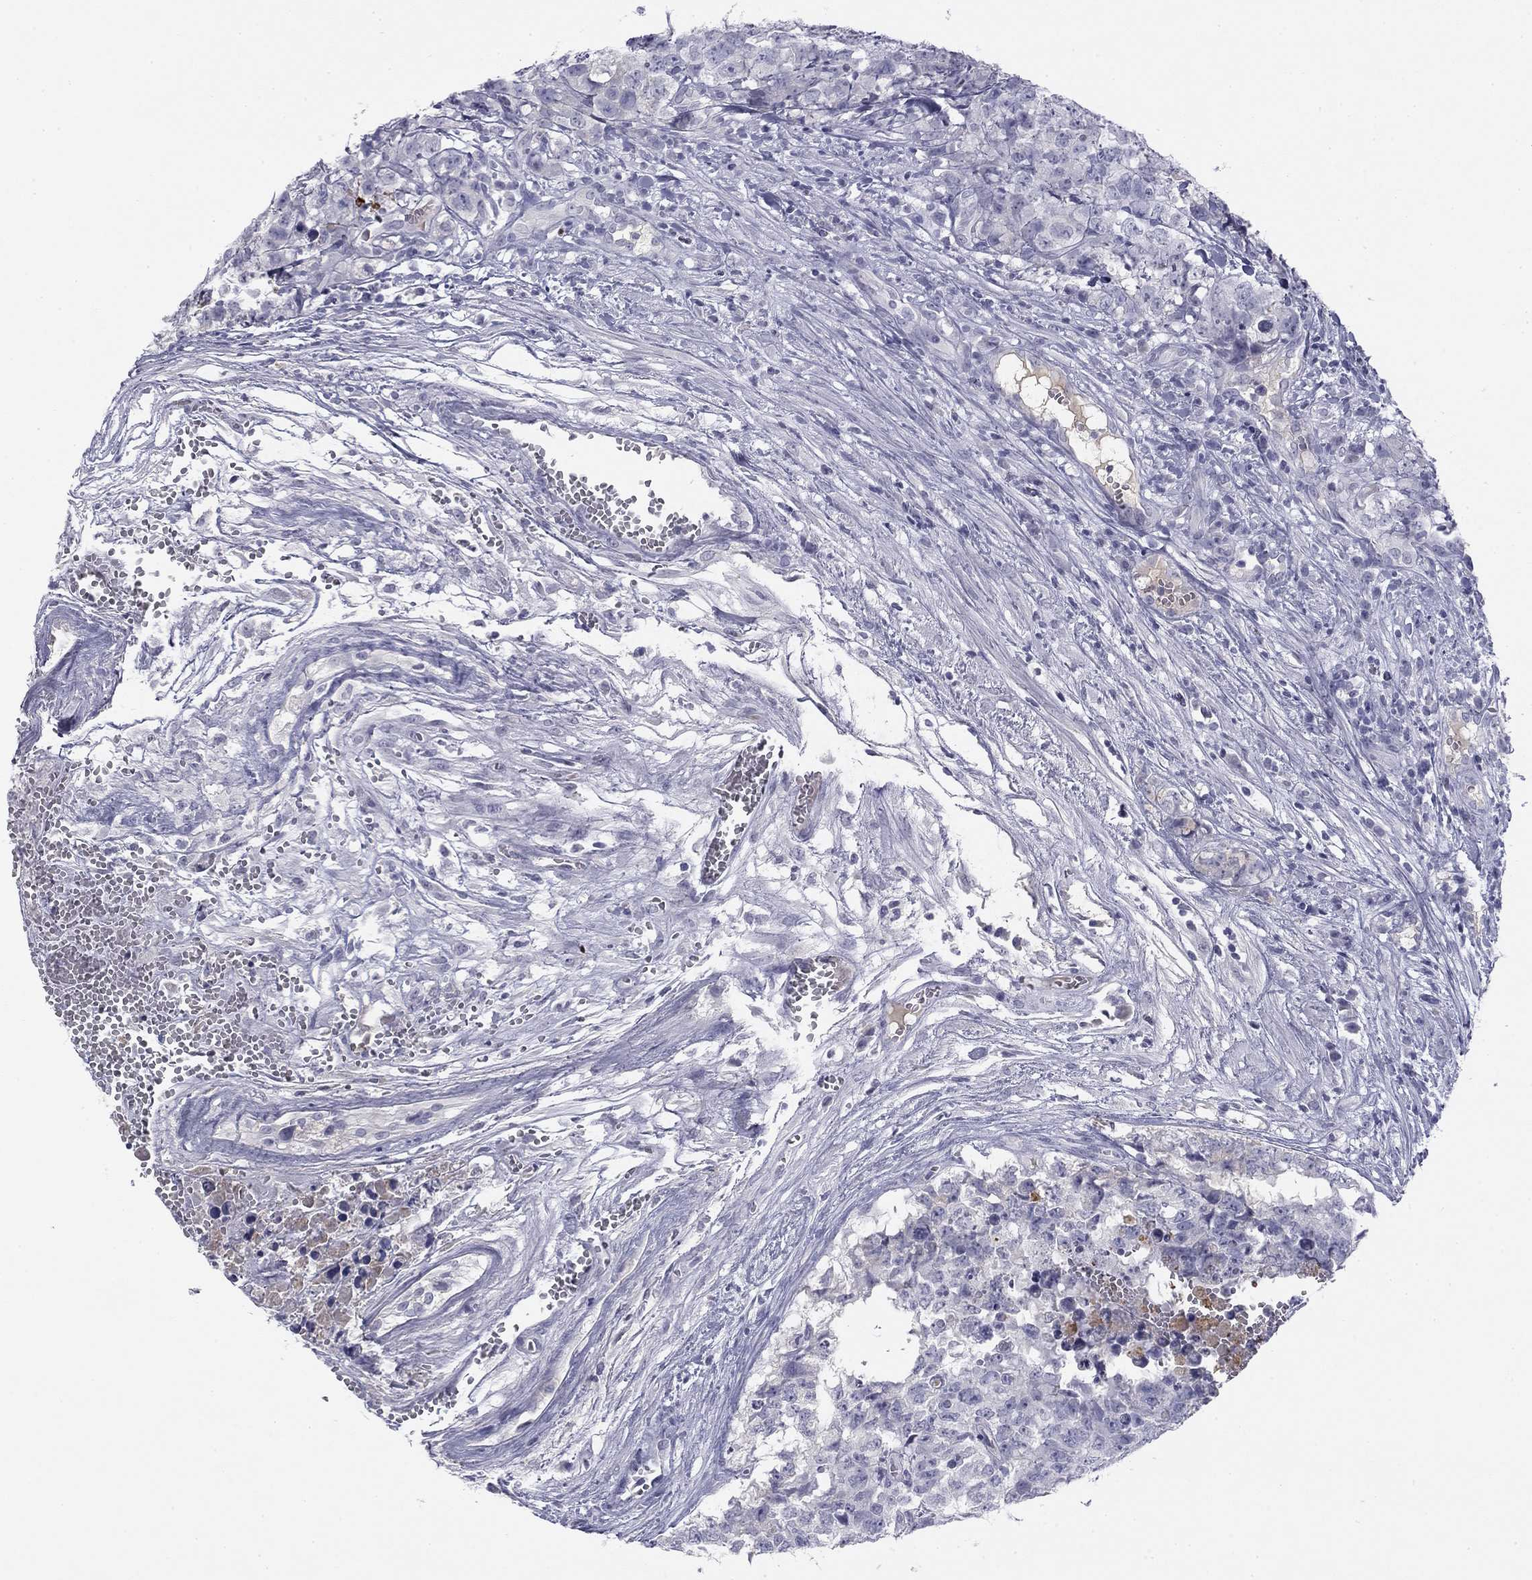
{"staining": {"intensity": "negative", "quantity": "none", "location": "none"}, "tissue": "testis cancer", "cell_type": "Tumor cells", "image_type": "cancer", "snomed": [{"axis": "morphology", "description": "Carcinoma, Embryonal, NOS"}, {"axis": "topography", "description": "Testis"}], "caption": "DAB (3,3'-diaminobenzidine) immunohistochemical staining of human testis cancer shows no significant expression in tumor cells.", "gene": "TFAP2B", "patient": {"sex": "male", "age": 23}}